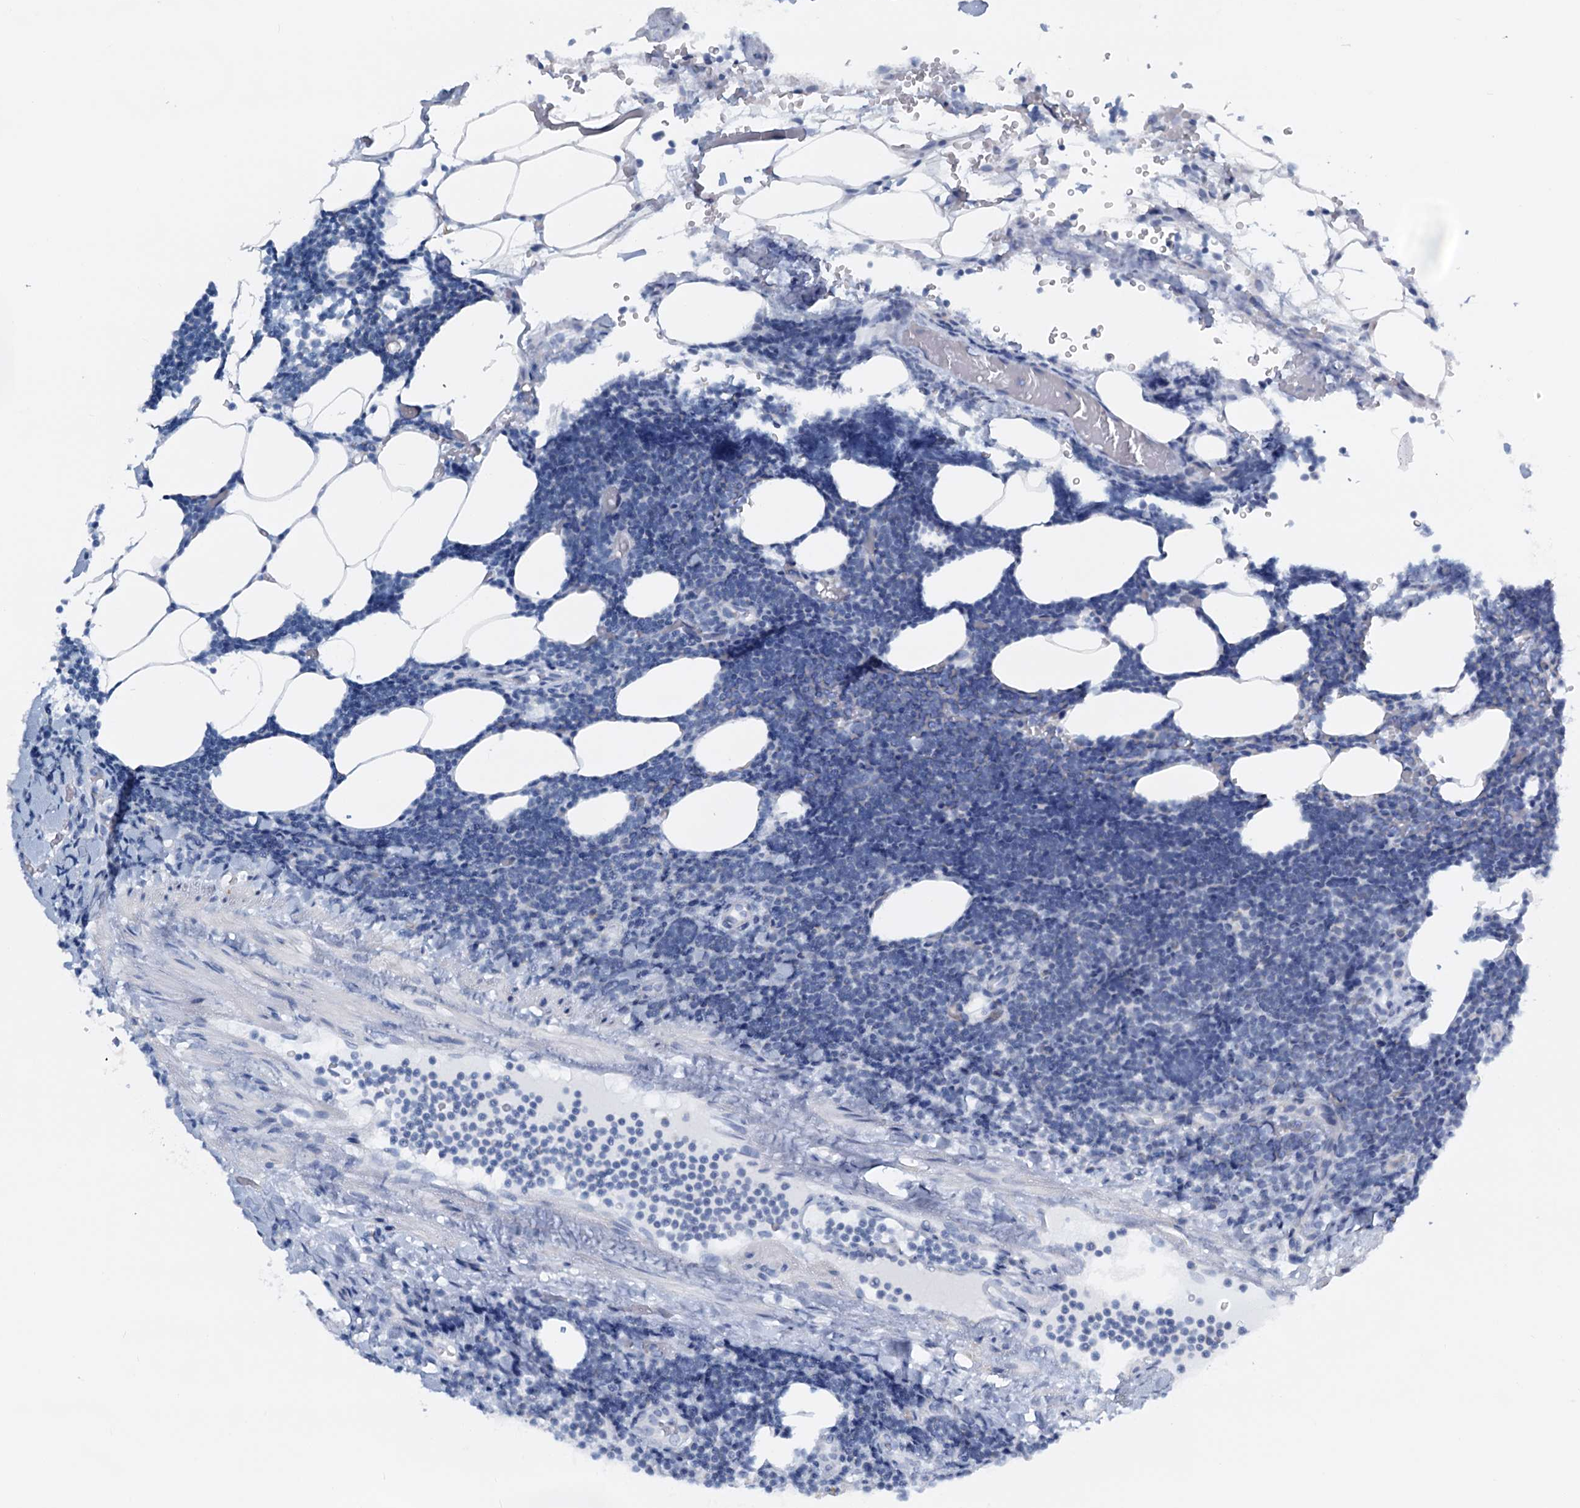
{"staining": {"intensity": "negative", "quantity": "none", "location": "none"}, "tissue": "lymphoma", "cell_type": "Tumor cells", "image_type": "cancer", "snomed": [{"axis": "morphology", "description": "Malignant lymphoma, non-Hodgkin's type, Low grade"}, {"axis": "topography", "description": "Lymph node"}], "caption": "A micrograph of lymphoma stained for a protein displays no brown staining in tumor cells.", "gene": "SLC1A3", "patient": {"sex": "male", "age": 66}}